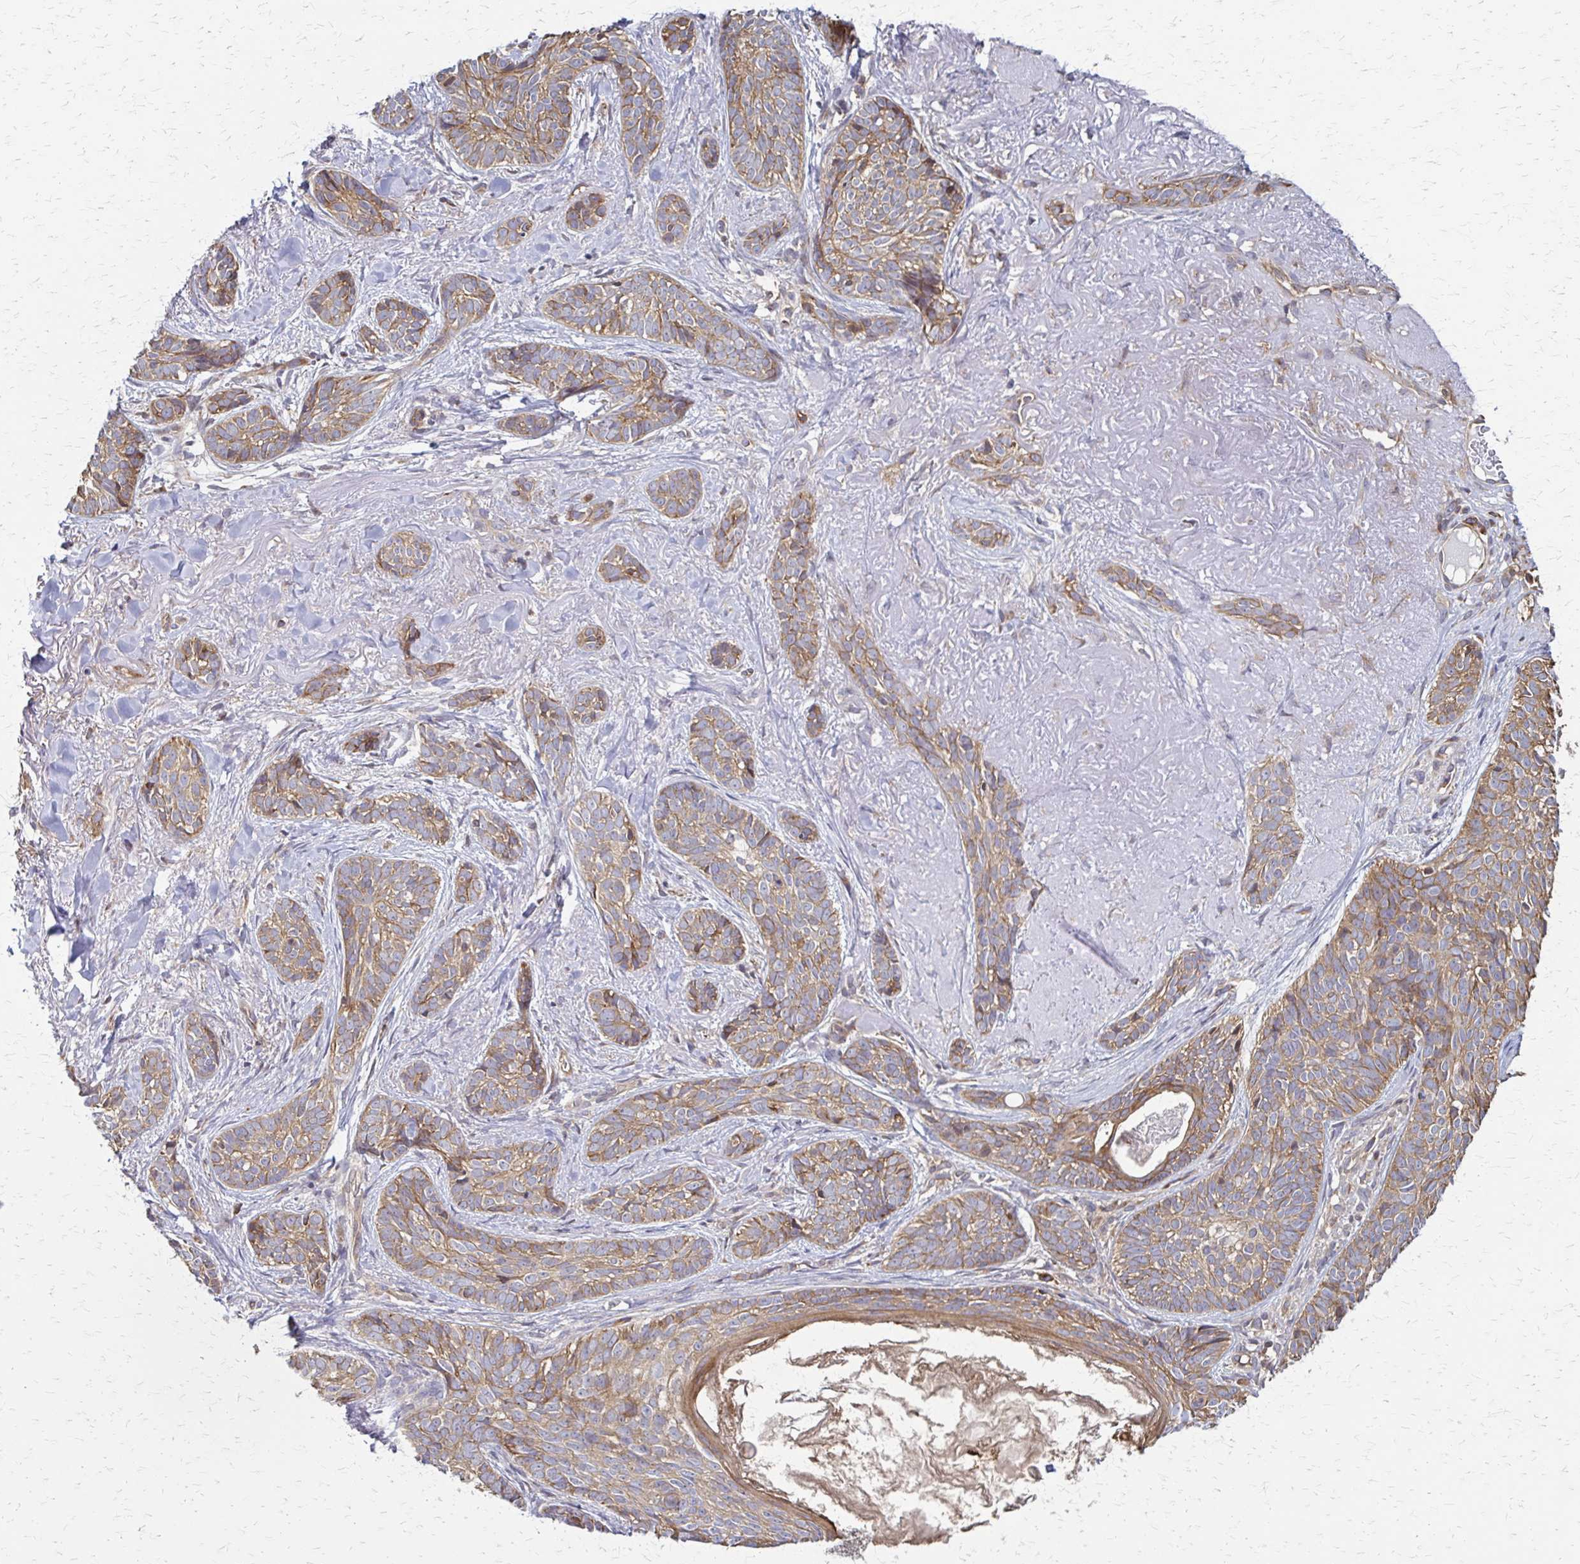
{"staining": {"intensity": "moderate", "quantity": ">75%", "location": "cytoplasmic/membranous"}, "tissue": "skin cancer", "cell_type": "Tumor cells", "image_type": "cancer", "snomed": [{"axis": "morphology", "description": "Basal cell carcinoma"}, {"axis": "morphology", "description": "BCC, high aggressive"}, {"axis": "topography", "description": "Skin"}], "caption": "Human skin basal cell carcinoma stained with a brown dye shows moderate cytoplasmic/membranous positive staining in about >75% of tumor cells.", "gene": "EEF2", "patient": {"sex": "female", "age": 79}}